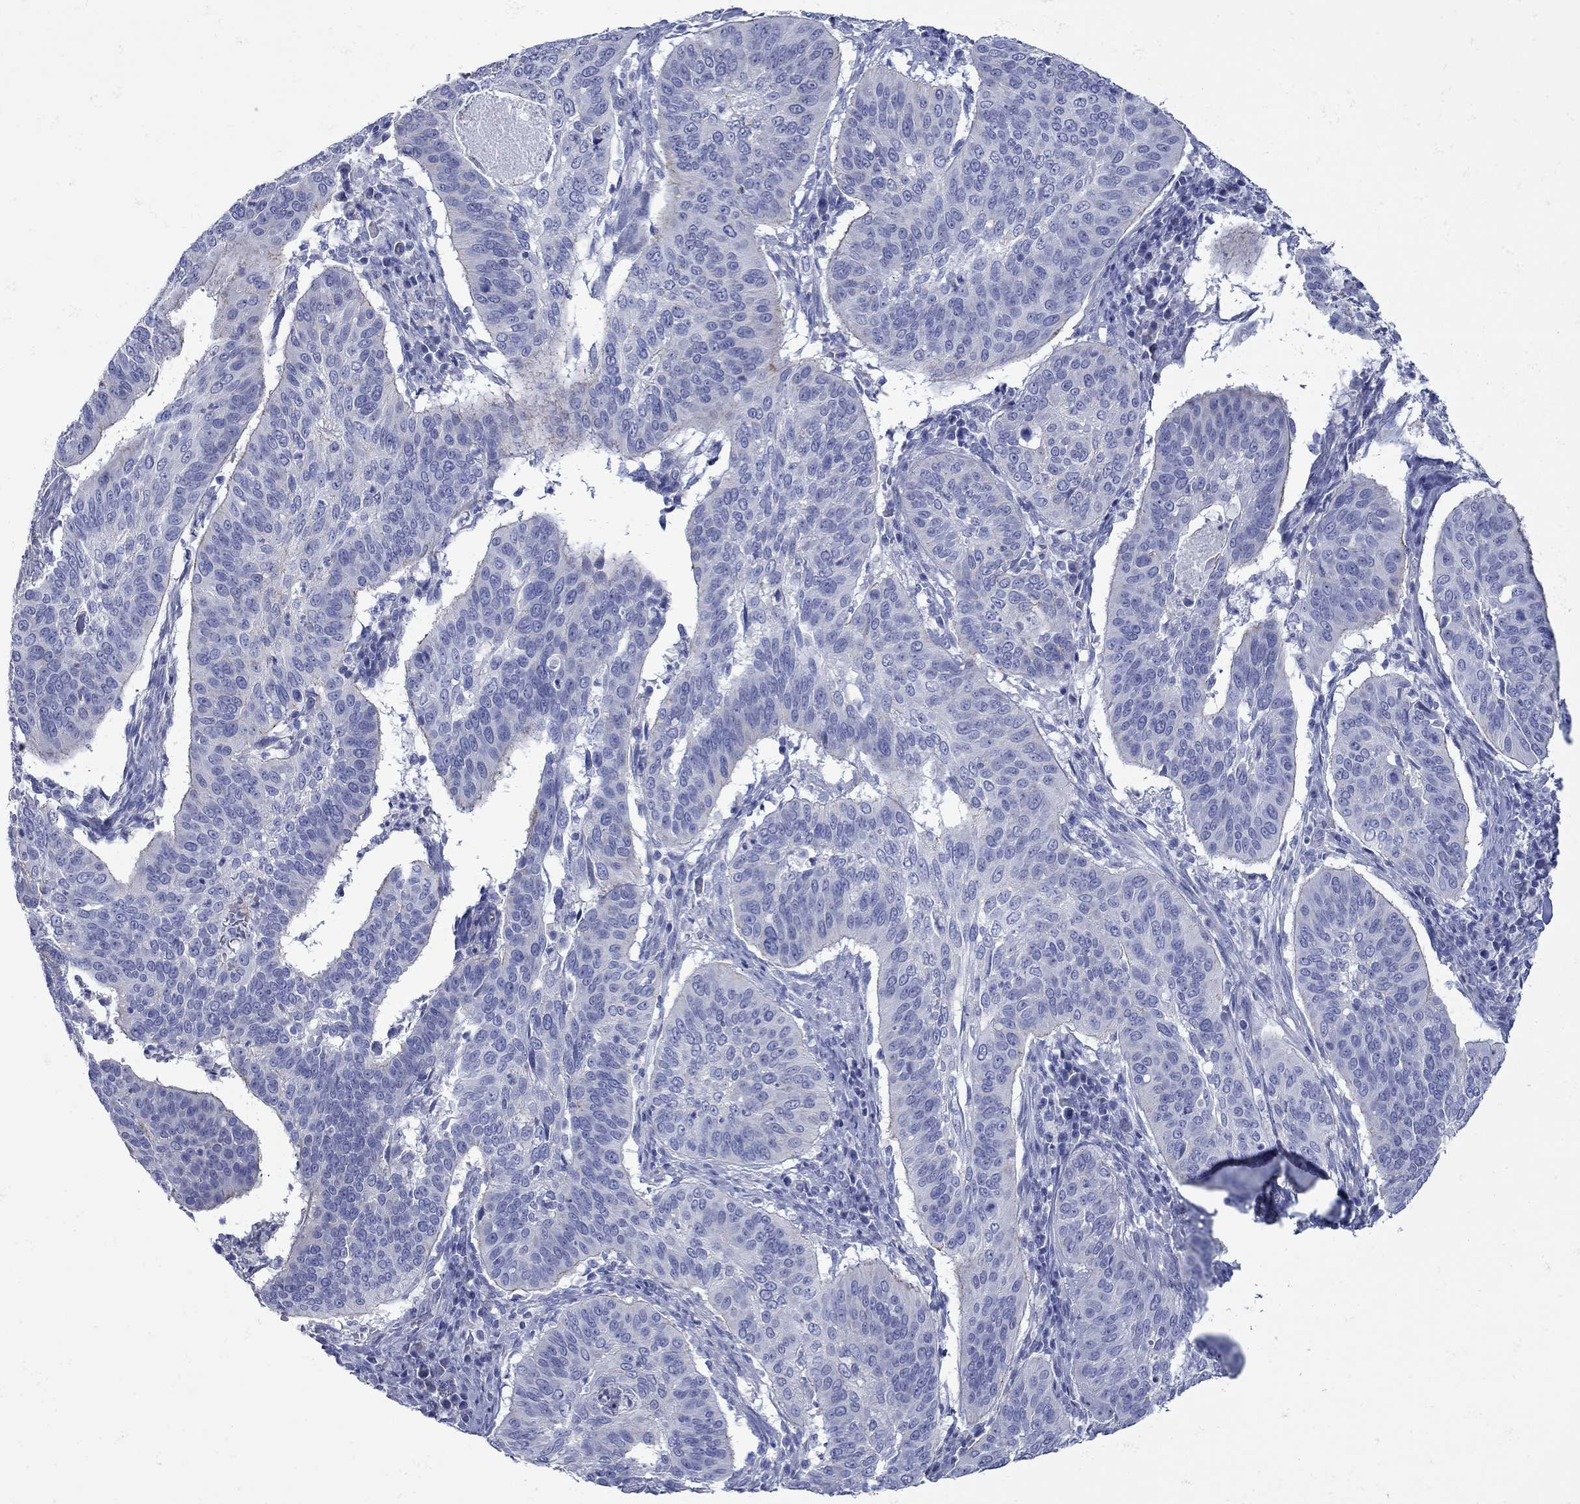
{"staining": {"intensity": "negative", "quantity": "none", "location": "none"}, "tissue": "cervical cancer", "cell_type": "Tumor cells", "image_type": "cancer", "snomed": [{"axis": "morphology", "description": "Normal tissue, NOS"}, {"axis": "morphology", "description": "Squamous cell carcinoma, NOS"}, {"axis": "topography", "description": "Cervix"}], "caption": "Cervical cancer was stained to show a protein in brown. There is no significant expression in tumor cells. Nuclei are stained in blue.", "gene": "PDZD3", "patient": {"sex": "female", "age": 39}}